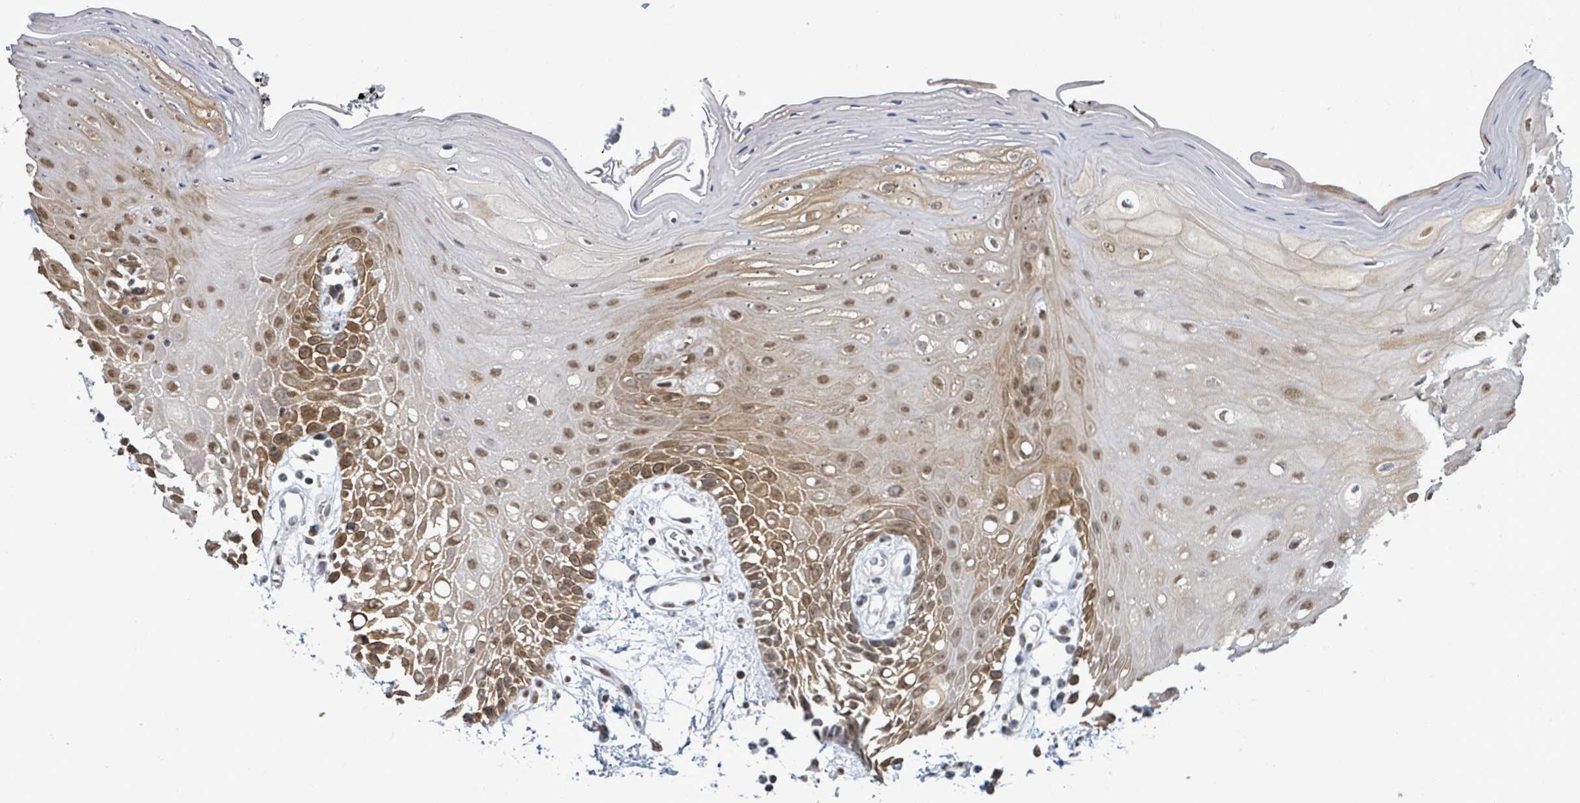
{"staining": {"intensity": "strong", "quantity": "25%-75%", "location": "cytoplasmic/membranous,nuclear"}, "tissue": "oral mucosa", "cell_type": "Squamous epithelial cells", "image_type": "normal", "snomed": [{"axis": "morphology", "description": "Normal tissue, NOS"}, {"axis": "topography", "description": "Oral tissue"}, {"axis": "topography", "description": "Tounge, NOS"}], "caption": "Squamous epithelial cells demonstrate strong cytoplasmic/membranous,nuclear positivity in about 25%-75% of cells in benign oral mucosa. (brown staining indicates protein expression, while blue staining denotes nuclei).", "gene": "SAMD14", "patient": {"sex": "female", "age": 59}}